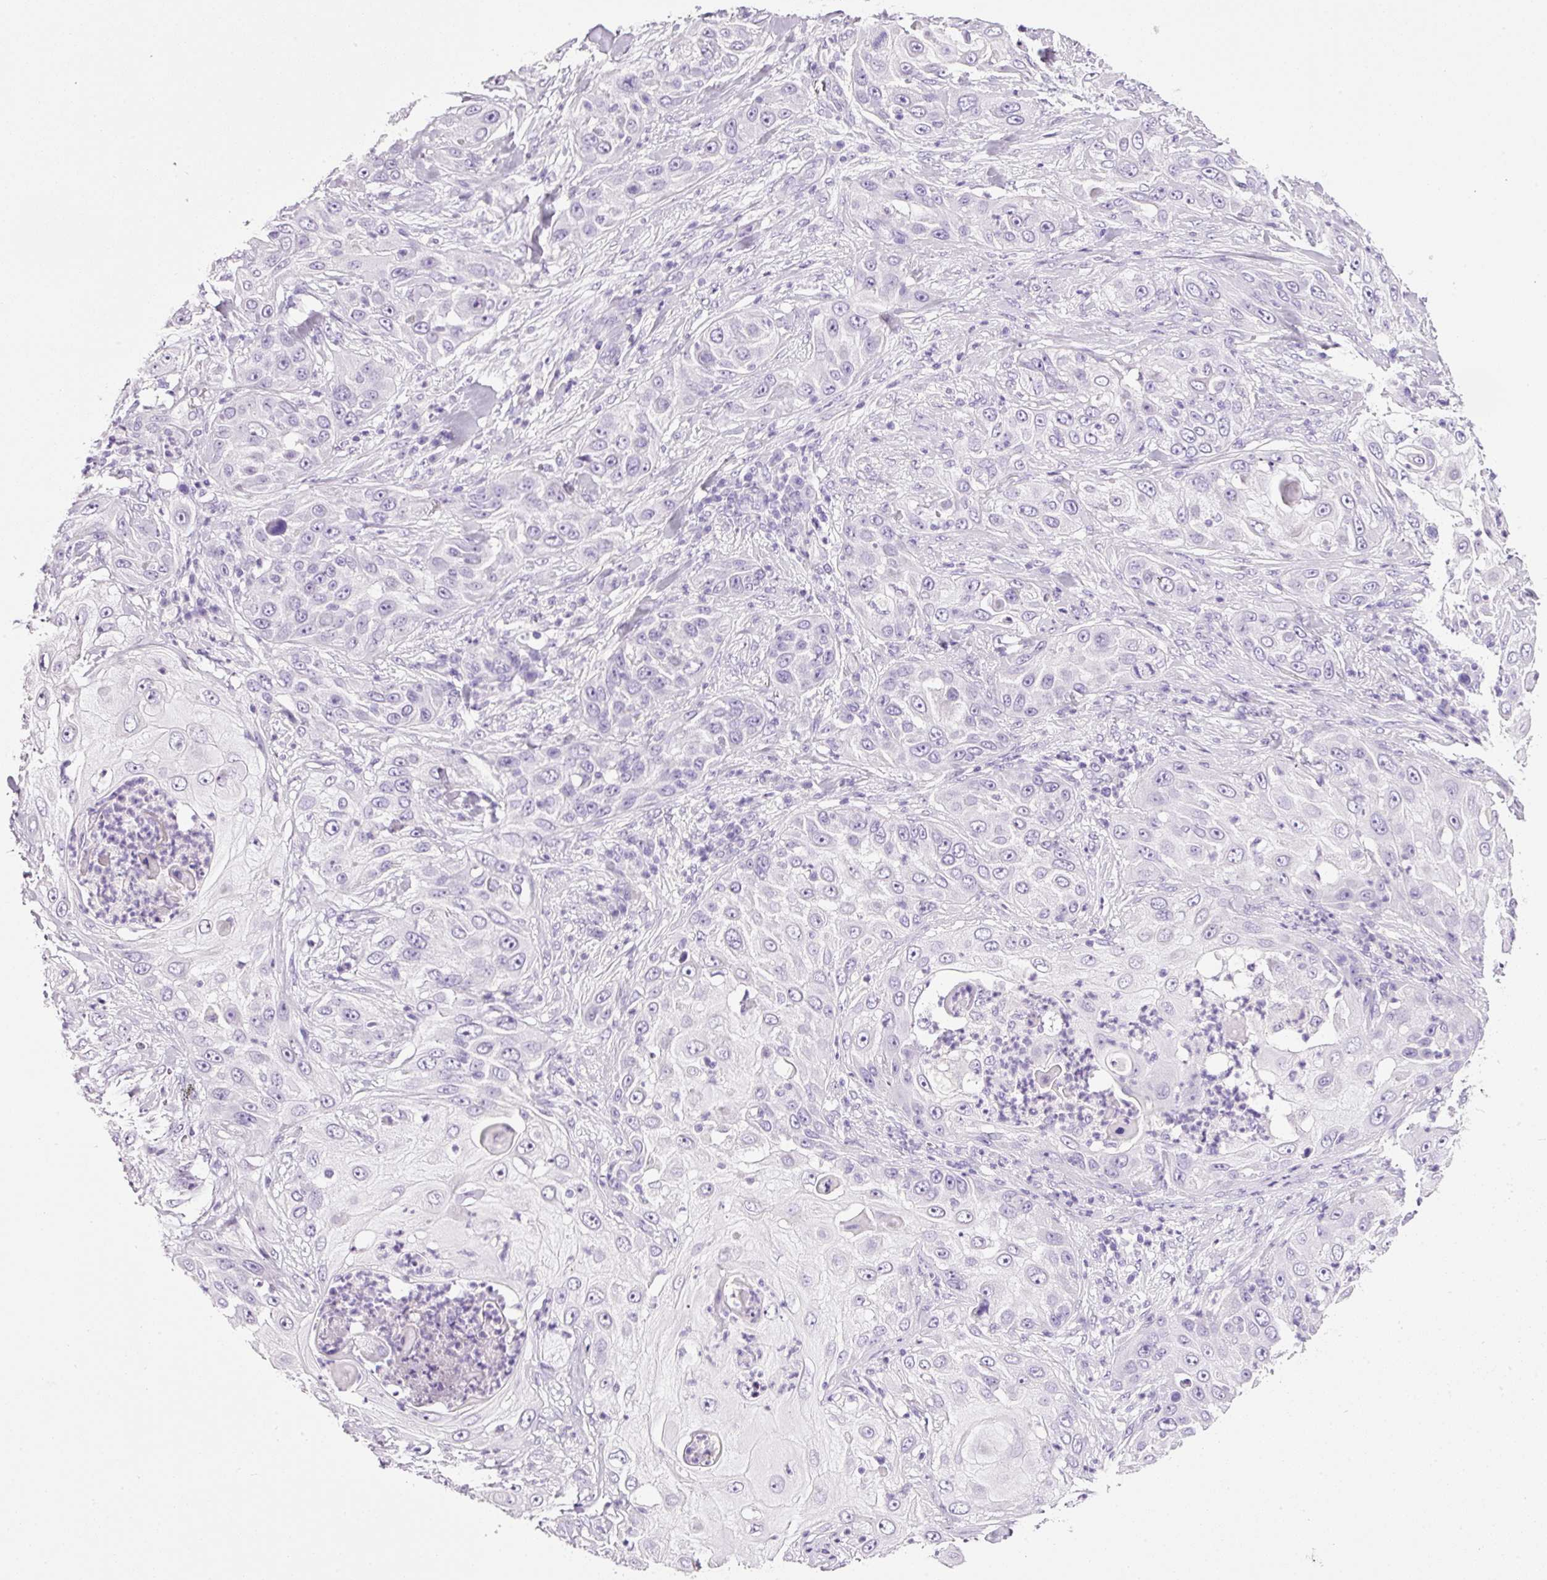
{"staining": {"intensity": "negative", "quantity": "none", "location": "none"}, "tissue": "skin cancer", "cell_type": "Tumor cells", "image_type": "cancer", "snomed": [{"axis": "morphology", "description": "Squamous cell carcinoma, NOS"}, {"axis": "topography", "description": "Skin"}], "caption": "Micrograph shows no significant protein positivity in tumor cells of skin cancer (squamous cell carcinoma). (Immunohistochemistry (ihc), brightfield microscopy, high magnification).", "gene": "BSND", "patient": {"sex": "female", "age": 44}}